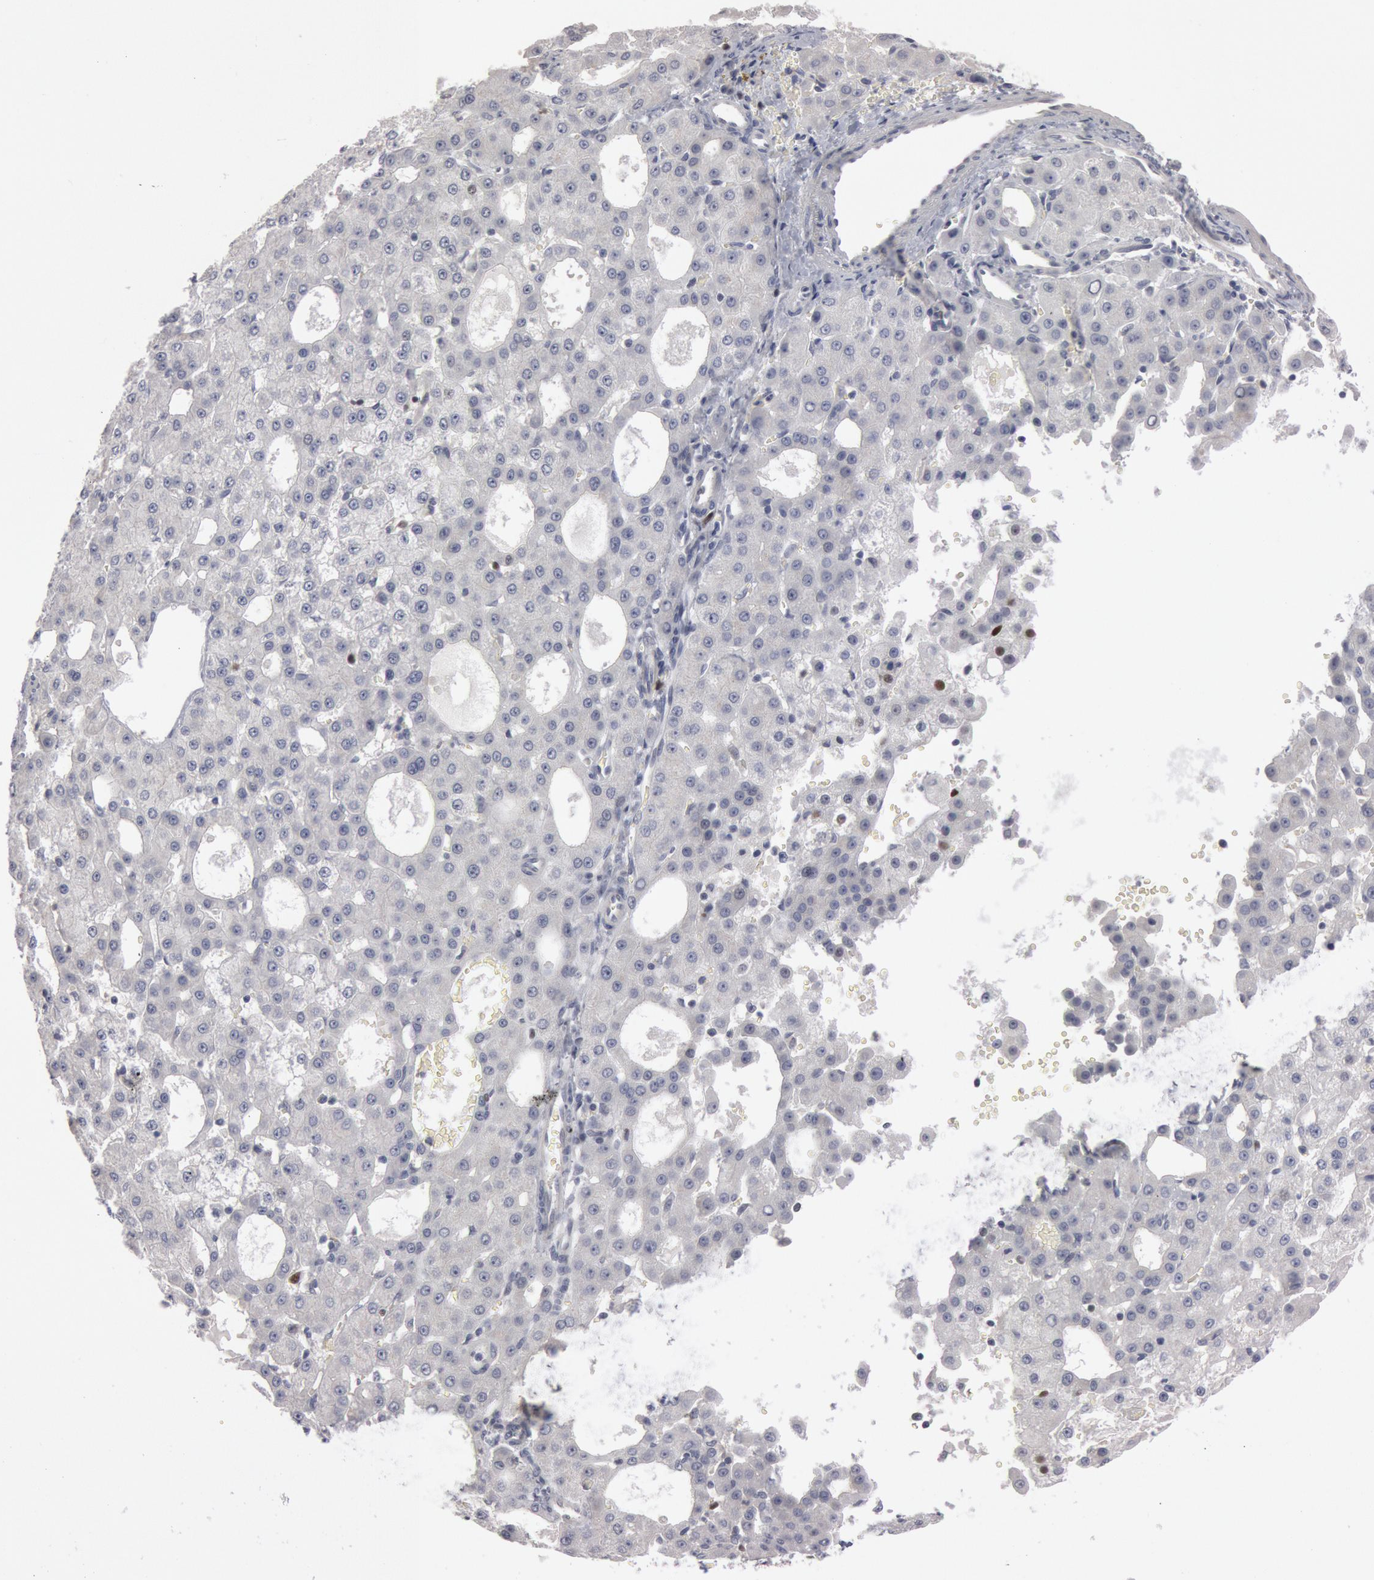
{"staining": {"intensity": "negative", "quantity": "none", "location": "none"}, "tissue": "liver cancer", "cell_type": "Tumor cells", "image_type": "cancer", "snomed": [{"axis": "morphology", "description": "Carcinoma, Hepatocellular, NOS"}, {"axis": "topography", "description": "Liver"}], "caption": "Hepatocellular carcinoma (liver) stained for a protein using IHC displays no expression tumor cells.", "gene": "WDHD1", "patient": {"sex": "male", "age": 47}}